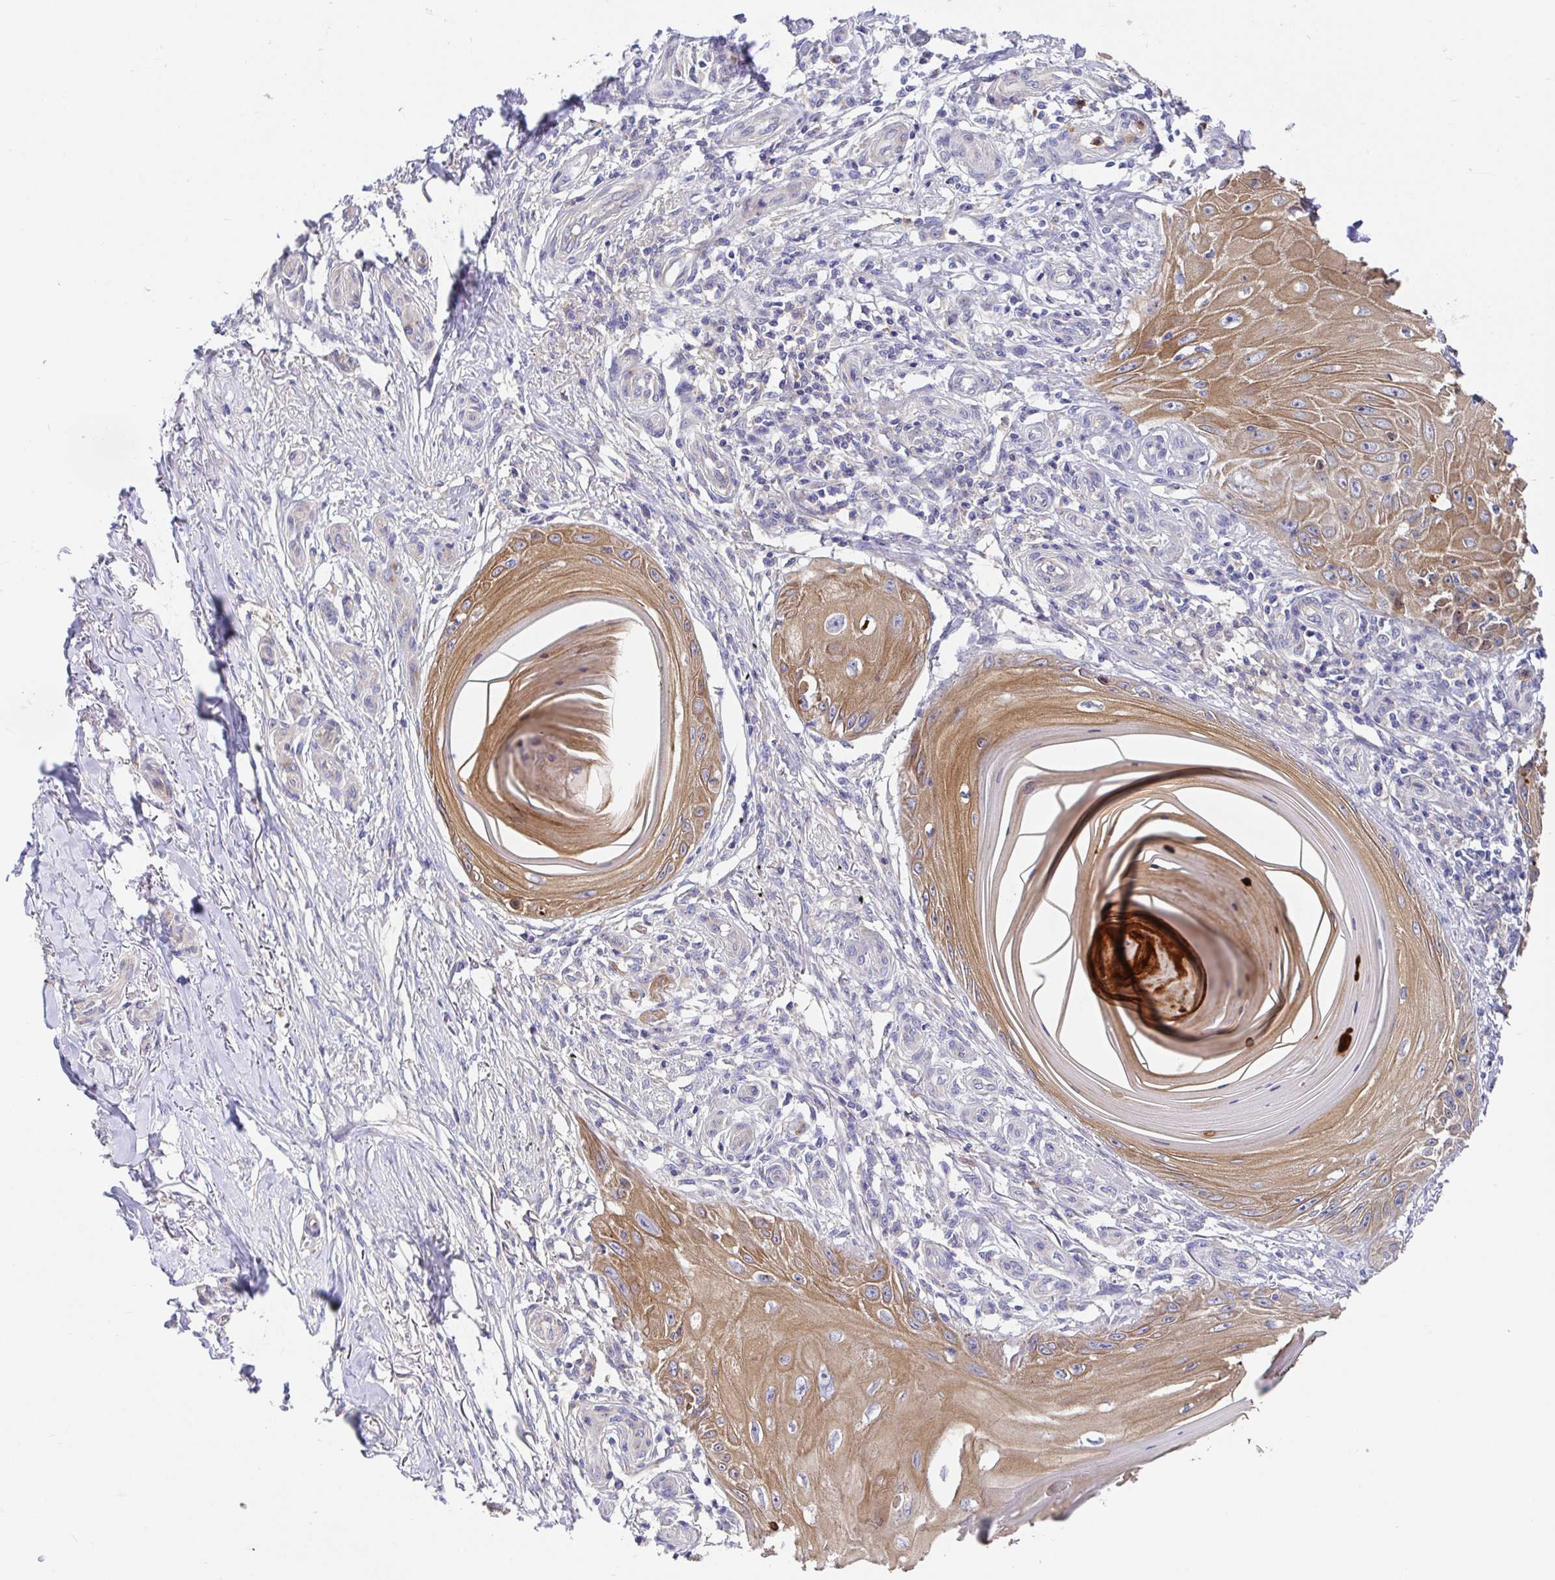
{"staining": {"intensity": "moderate", "quantity": ">75%", "location": "cytoplasmic/membranous"}, "tissue": "skin cancer", "cell_type": "Tumor cells", "image_type": "cancer", "snomed": [{"axis": "morphology", "description": "Squamous cell carcinoma, NOS"}, {"axis": "topography", "description": "Skin"}], "caption": "Skin squamous cell carcinoma was stained to show a protein in brown. There is medium levels of moderate cytoplasmic/membranous expression in approximately >75% of tumor cells.", "gene": "GOLGA1", "patient": {"sex": "female", "age": 77}}